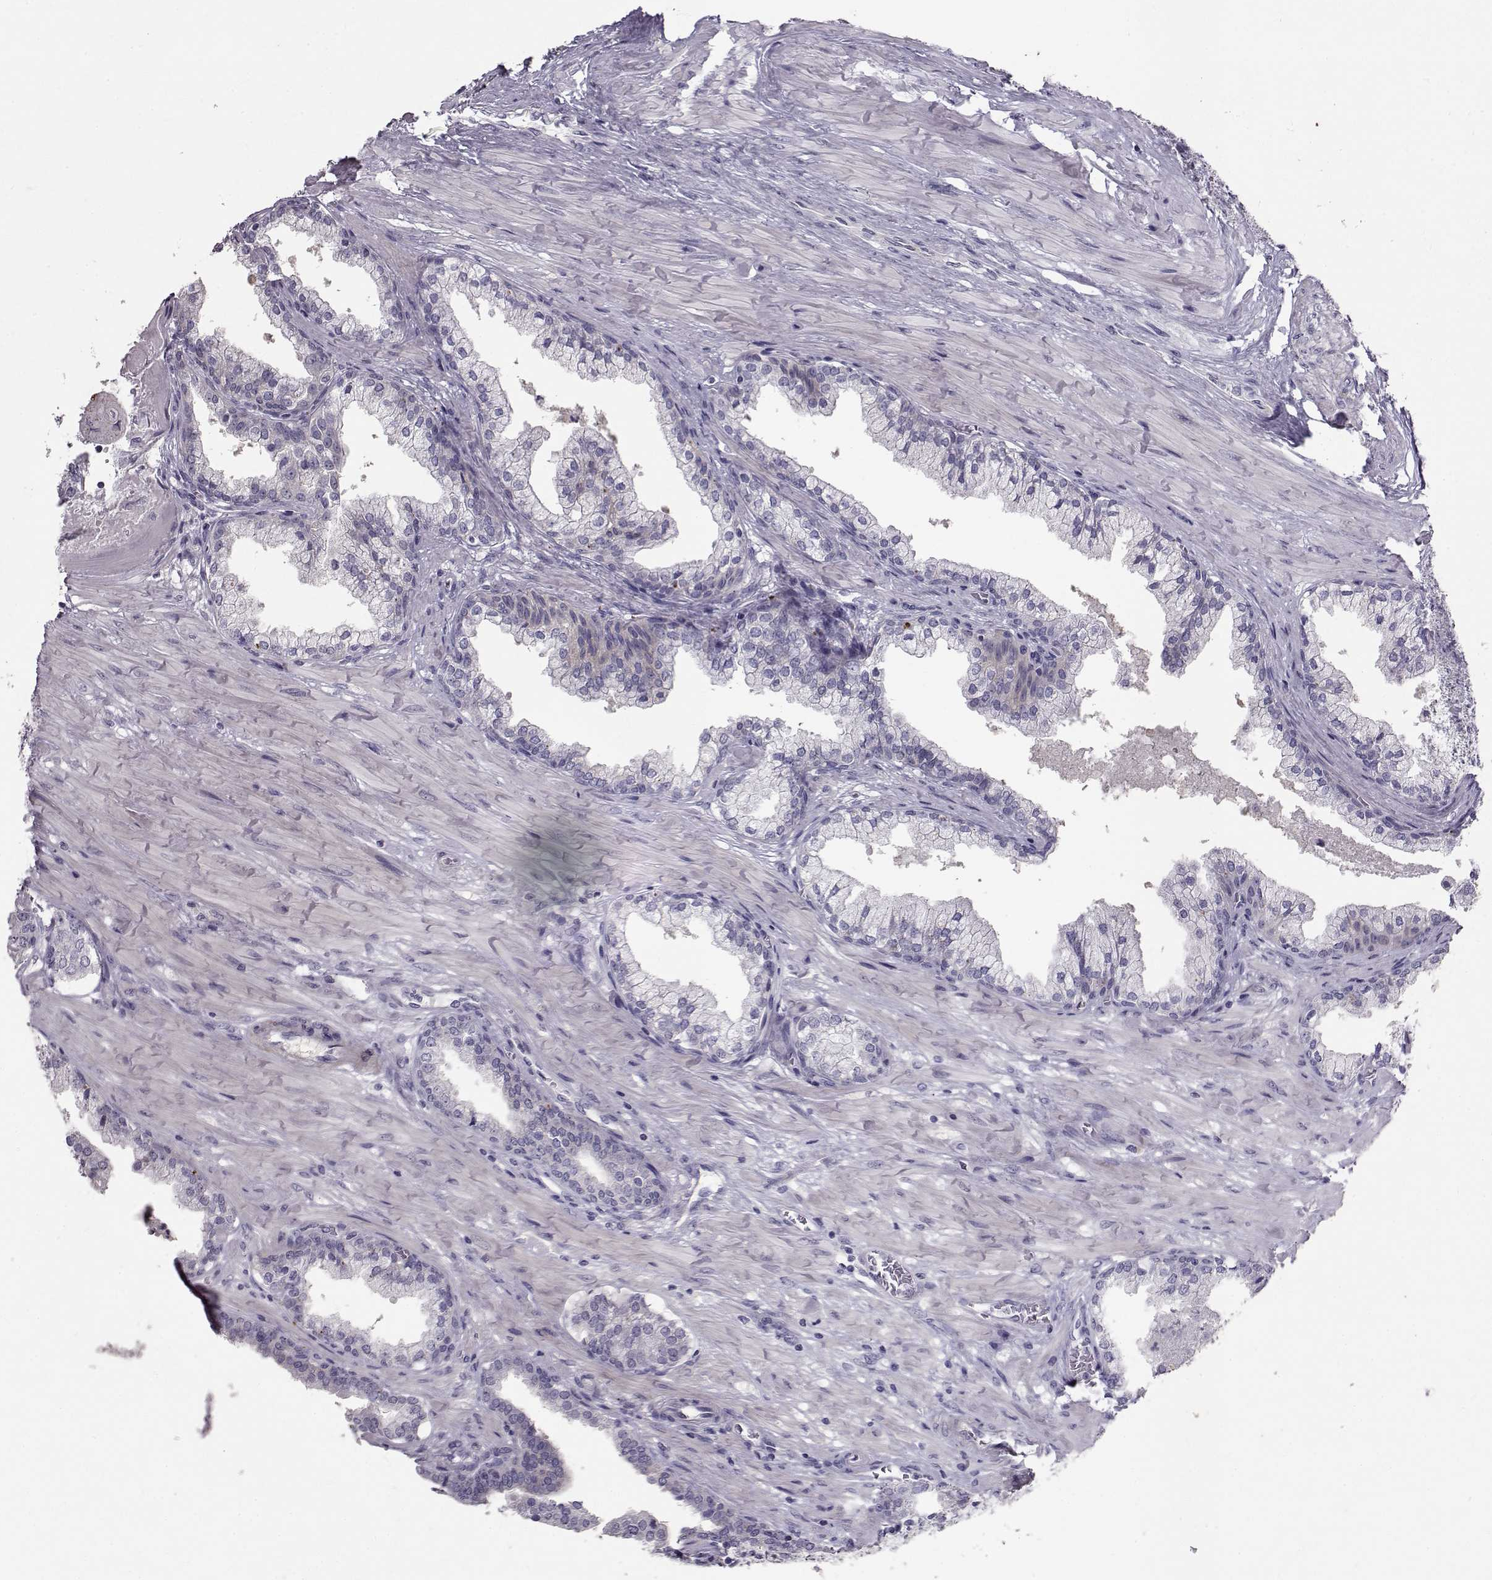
{"staining": {"intensity": "negative", "quantity": "none", "location": "none"}, "tissue": "prostate cancer", "cell_type": "Tumor cells", "image_type": "cancer", "snomed": [{"axis": "morphology", "description": "Adenocarcinoma, NOS"}, {"axis": "topography", "description": "Prostate and seminal vesicle, NOS"}, {"axis": "topography", "description": "Prostate"}], "caption": "This is a image of IHC staining of adenocarcinoma (prostate), which shows no expression in tumor cells.", "gene": "RD3", "patient": {"sex": "male", "age": 44}}